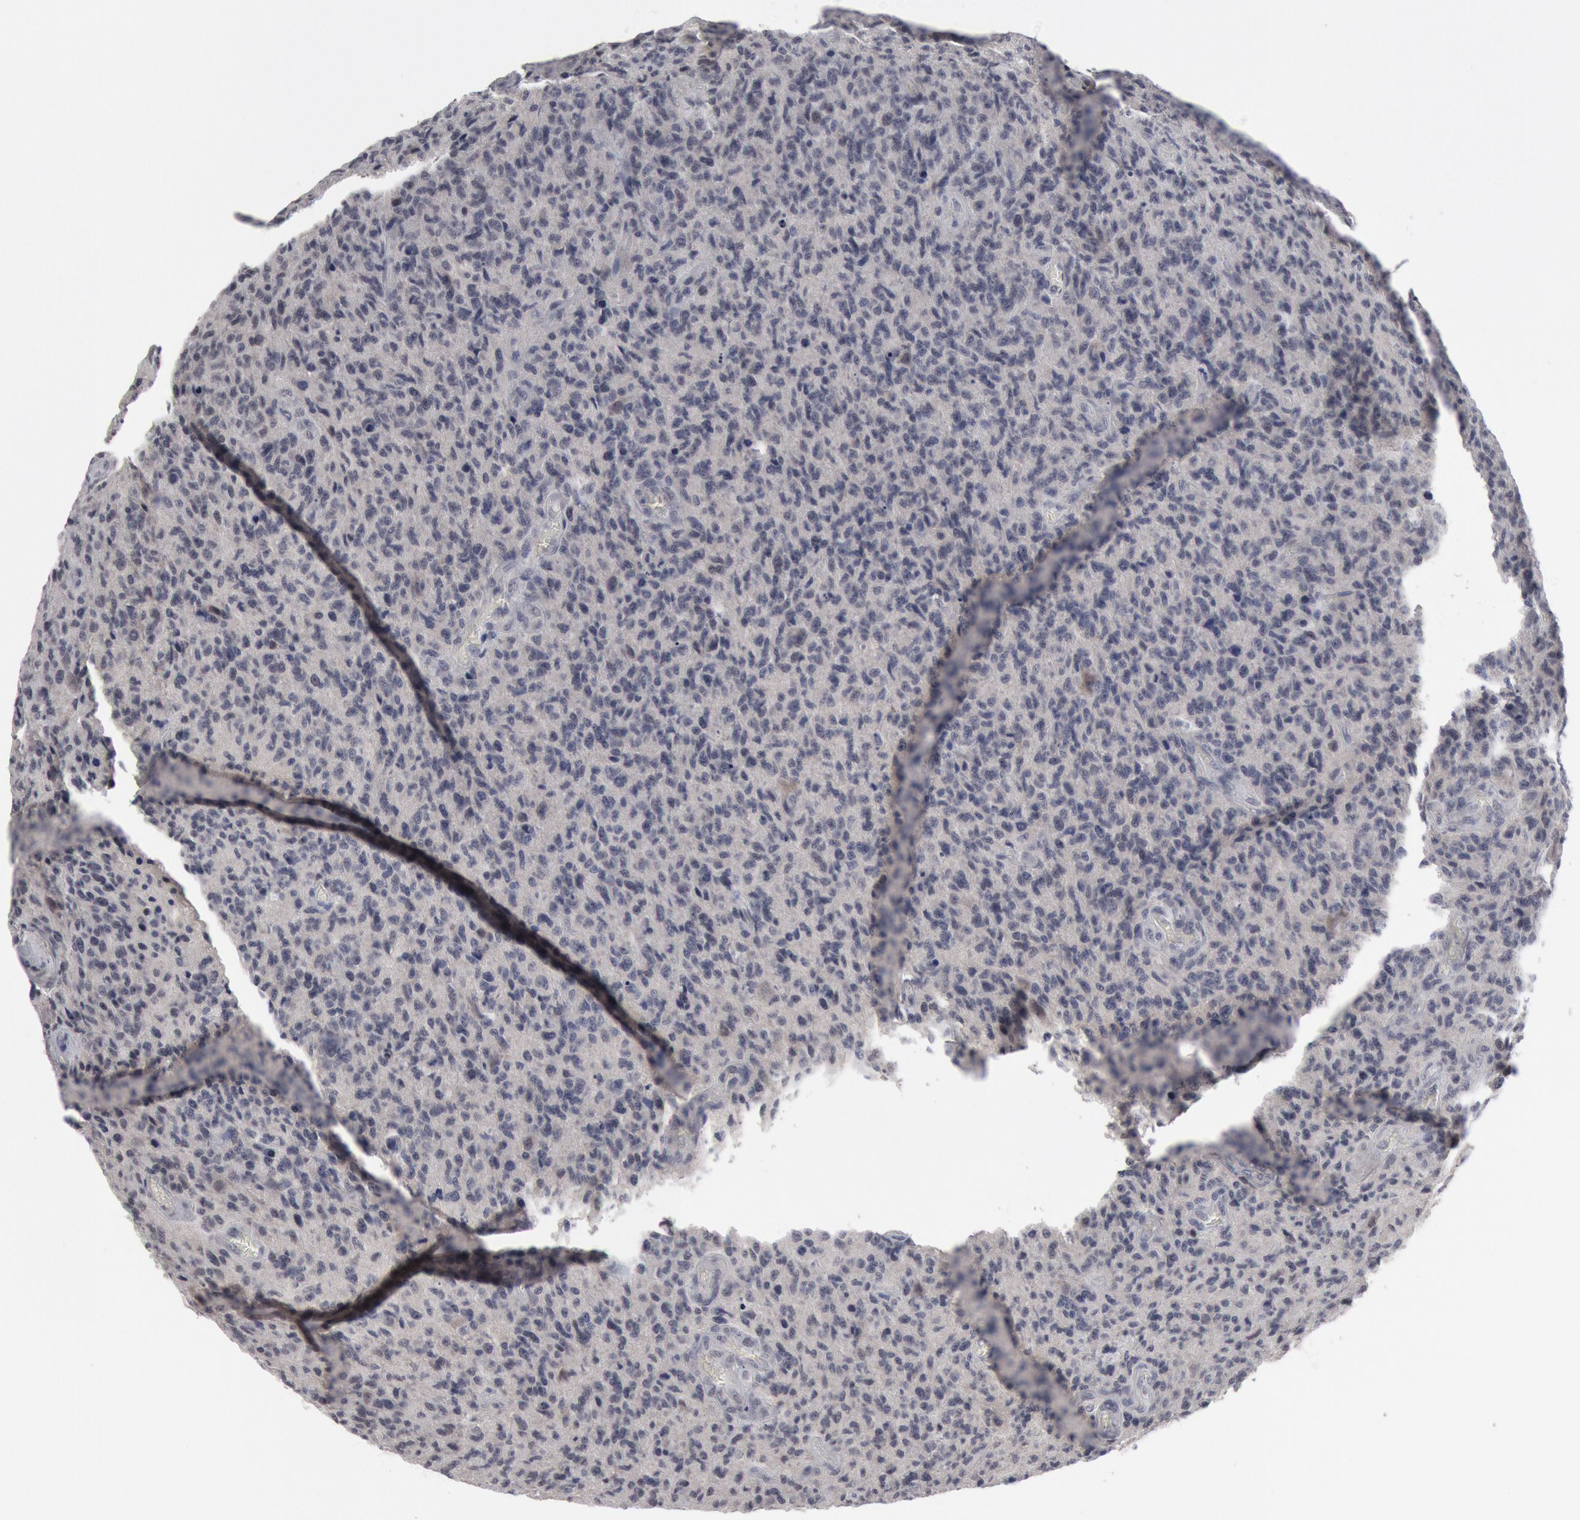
{"staining": {"intensity": "negative", "quantity": "none", "location": "none"}, "tissue": "glioma", "cell_type": "Tumor cells", "image_type": "cancer", "snomed": [{"axis": "morphology", "description": "Glioma, malignant, High grade"}, {"axis": "topography", "description": "Brain"}], "caption": "The image shows no staining of tumor cells in high-grade glioma (malignant).", "gene": "FOXO1", "patient": {"sex": "male", "age": 36}}